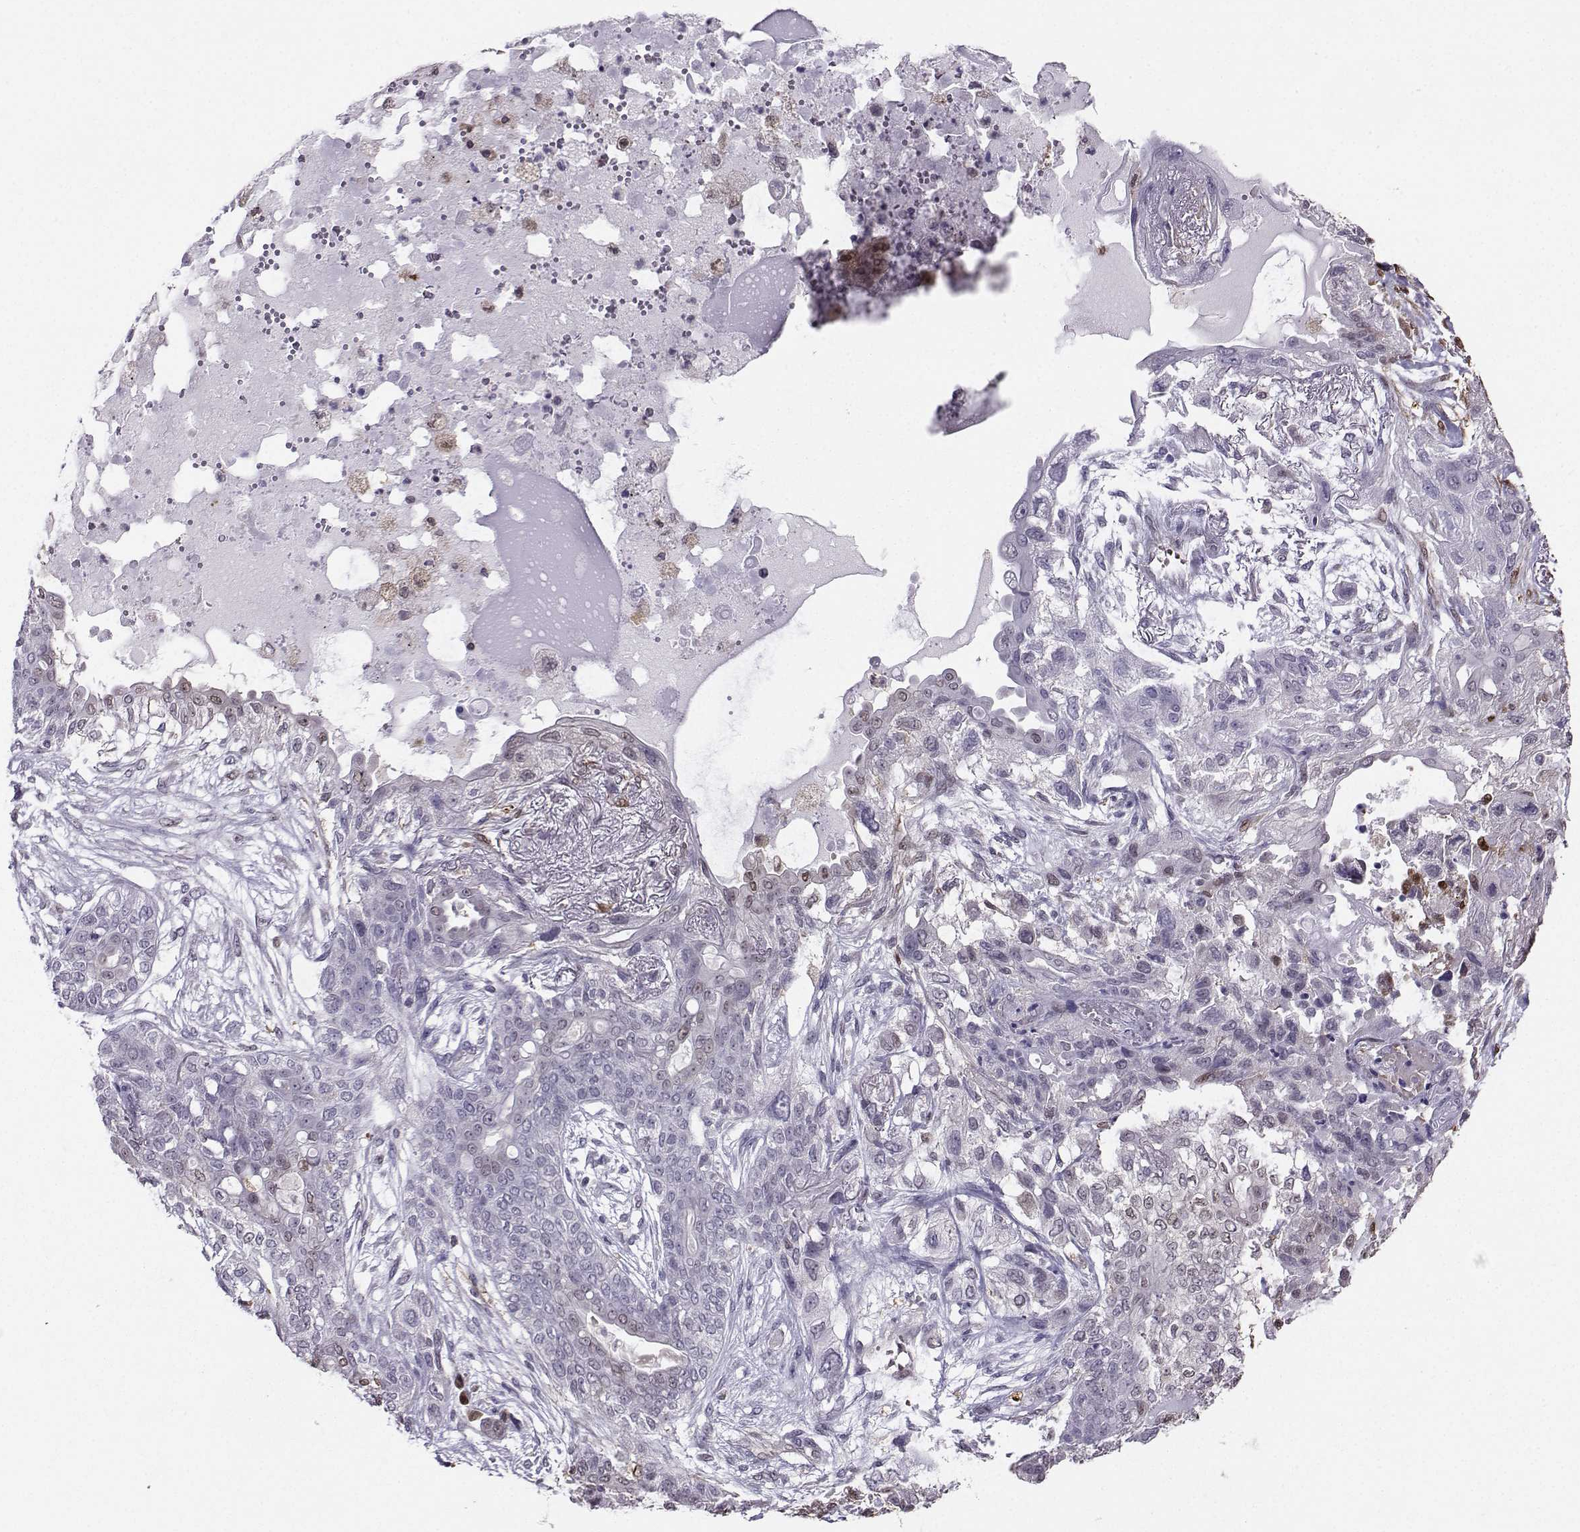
{"staining": {"intensity": "negative", "quantity": "none", "location": "none"}, "tissue": "lung cancer", "cell_type": "Tumor cells", "image_type": "cancer", "snomed": [{"axis": "morphology", "description": "Squamous cell carcinoma, NOS"}, {"axis": "topography", "description": "Lung"}], "caption": "Lung cancer (squamous cell carcinoma) was stained to show a protein in brown. There is no significant expression in tumor cells. Brightfield microscopy of immunohistochemistry (IHC) stained with DAB (brown) and hematoxylin (blue), captured at high magnification.", "gene": "PGK1", "patient": {"sex": "female", "age": 70}}